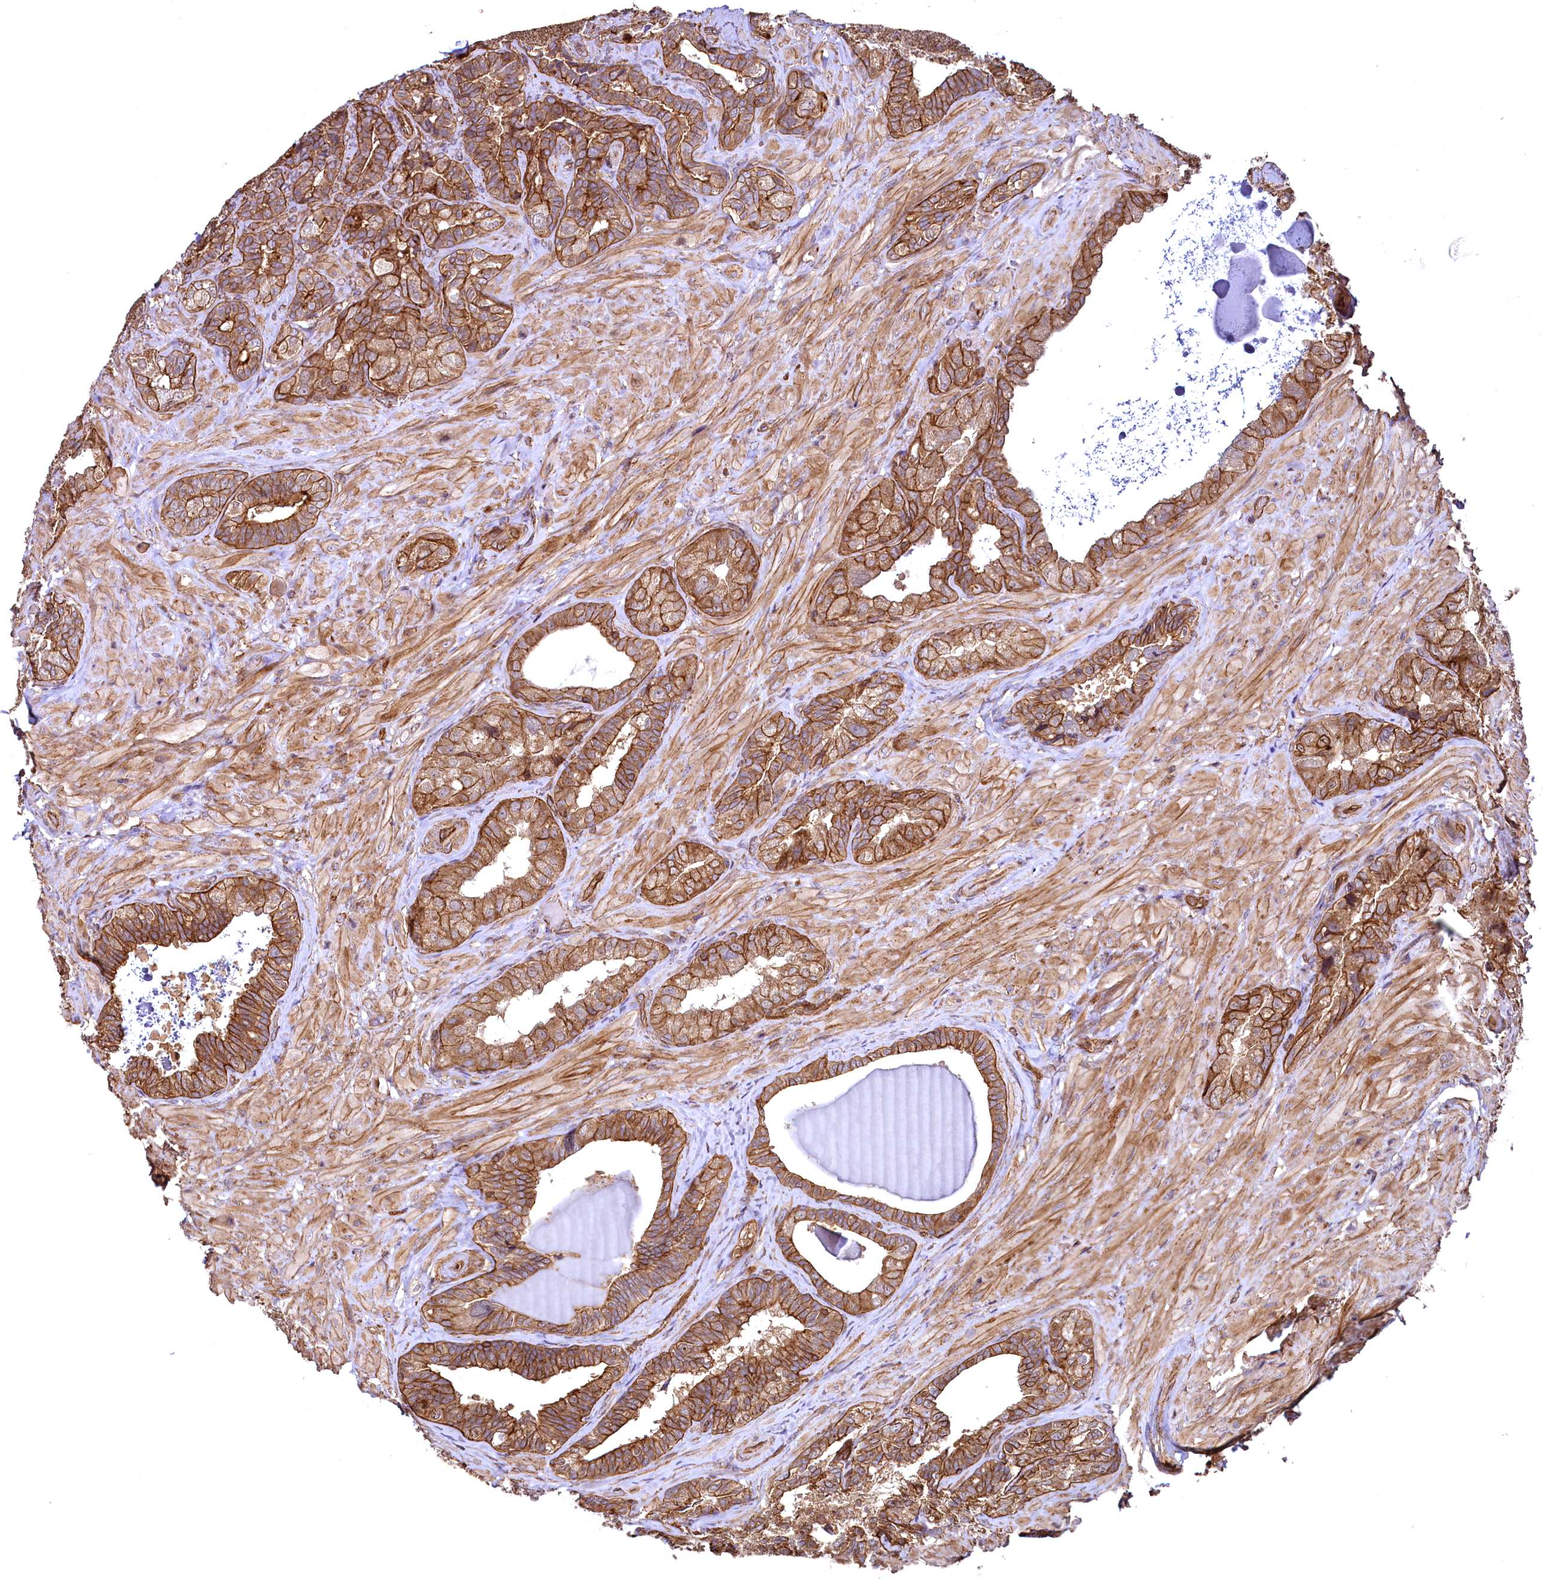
{"staining": {"intensity": "strong", "quantity": ">75%", "location": "cytoplasmic/membranous"}, "tissue": "seminal vesicle", "cell_type": "Glandular cells", "image_type": "normal", "snomed": [{"axis": "morphology", "description": "Normal tissue, NOS"}, {"axis": "topography", "description": "Prostate and seminal vesicle, NOS"}, {"axis": "topography", "description": "Prostate"}, {"axis": "topography", "description": "Seminal veicle"}], "caption": "Protein staining of benign seminal vesicle reveals strong cytoplasmic/membranous expression in approximately >75% of glandular cells. (DAB IHC with brightfield microscopy, high magnification).", "gene": "SVIP", "patient": {"sex": "male", "age": 67}}